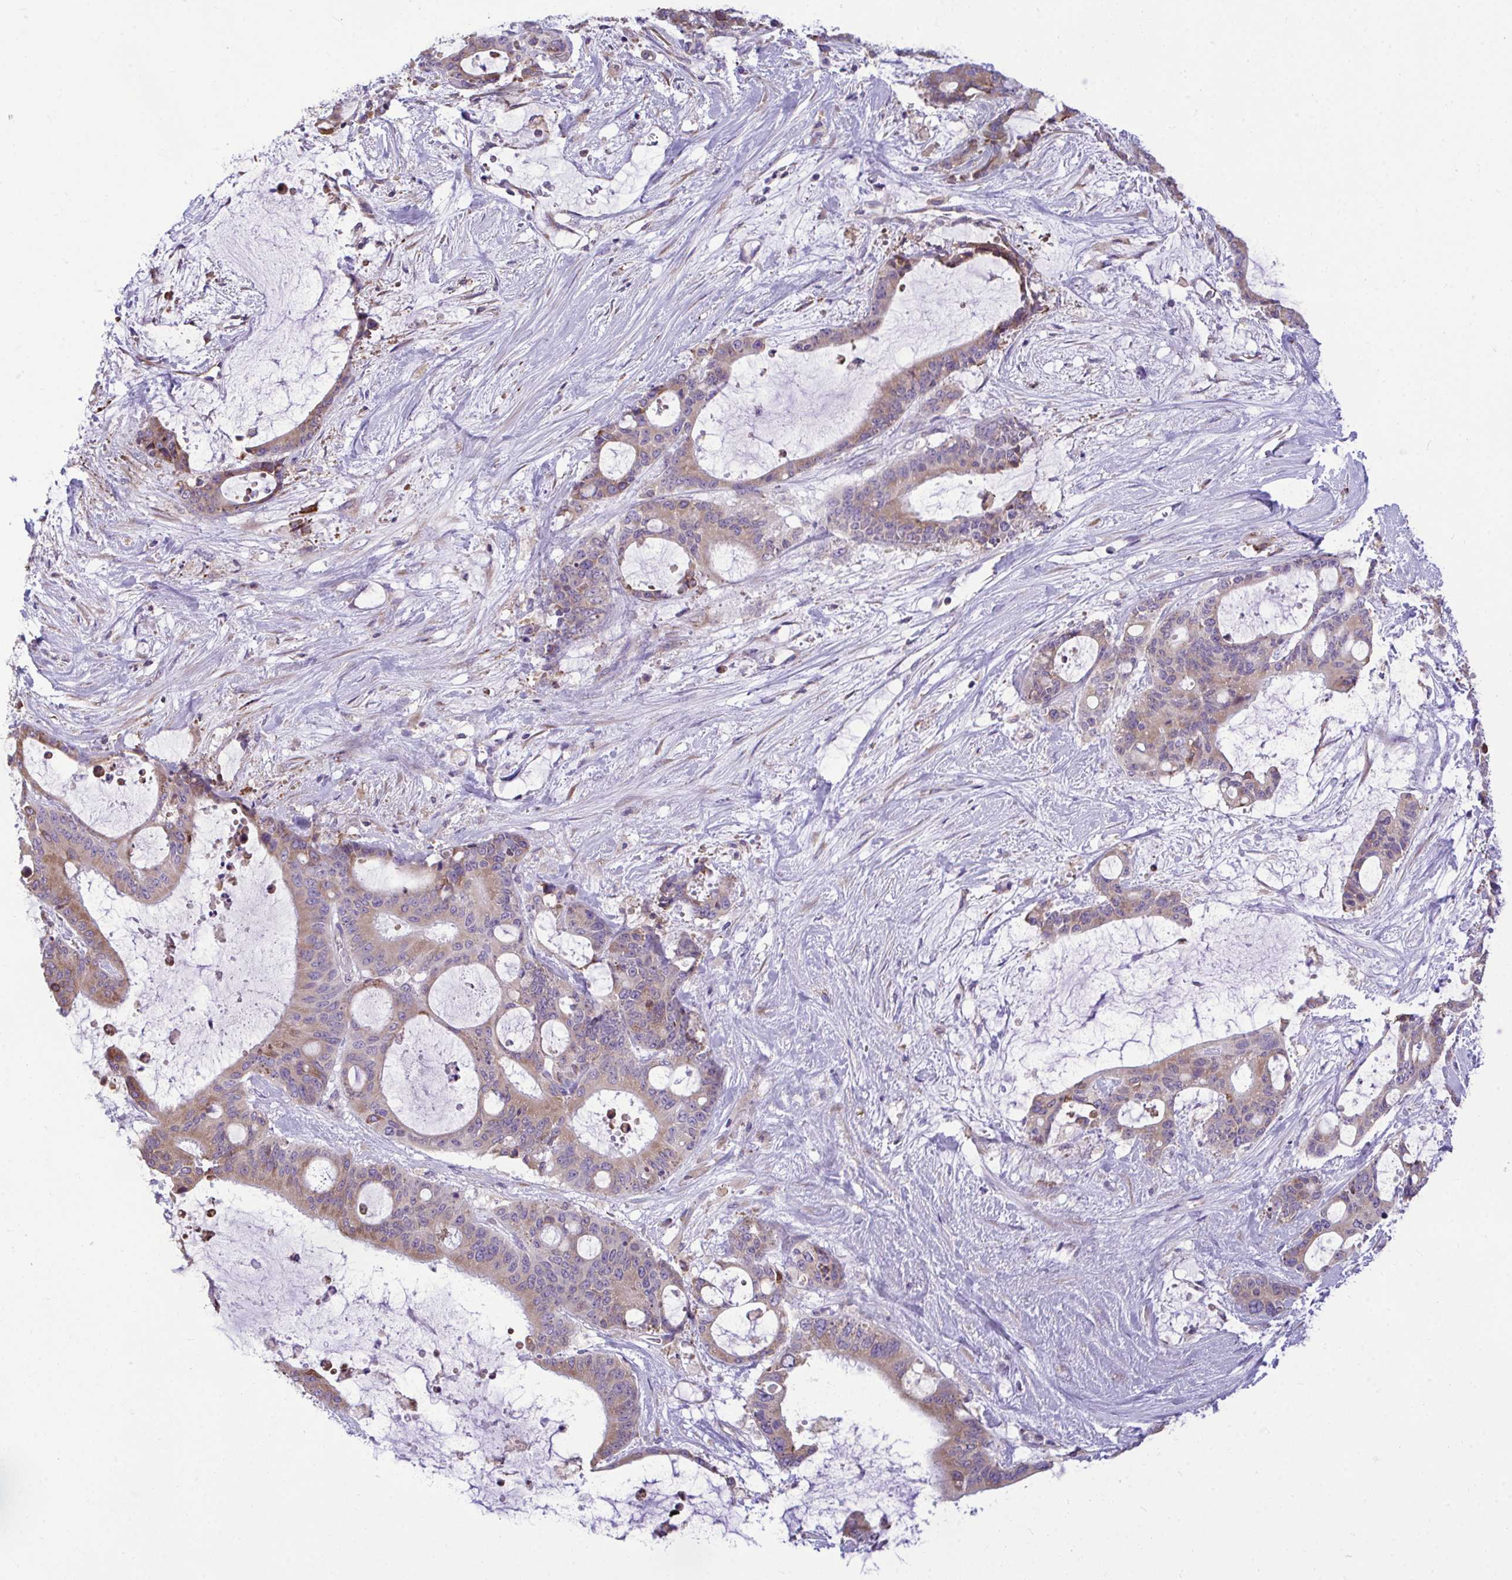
{"staining": {"intensity": "moderate", "quantity": ">75%", "location": "cytoplasmic/membranous"}, "tissue": "liver cancer", "cell_type": "Tumor cells", "image_type": "cancer", "snomed": [{"axis": "morphology", "description": "Normal tissue, NOS"}, {"axis": "morphology", "description": "Cholangiocarcinoma"}, {"axis": "topography", "description": "Liver"}, {"axis": "topography", "description": "Peripheral nerve tissue"}], "caption": "The photomicrograph demonstrates immunohistochemical staining of liver cancer (cholangiocarcinoma). There is moderate cytoplasmic/membranous positivity is seen in approximately >75% of tumor cells.", "gene": "PIGK", "patient": {"sex": "female", "age": 73}}